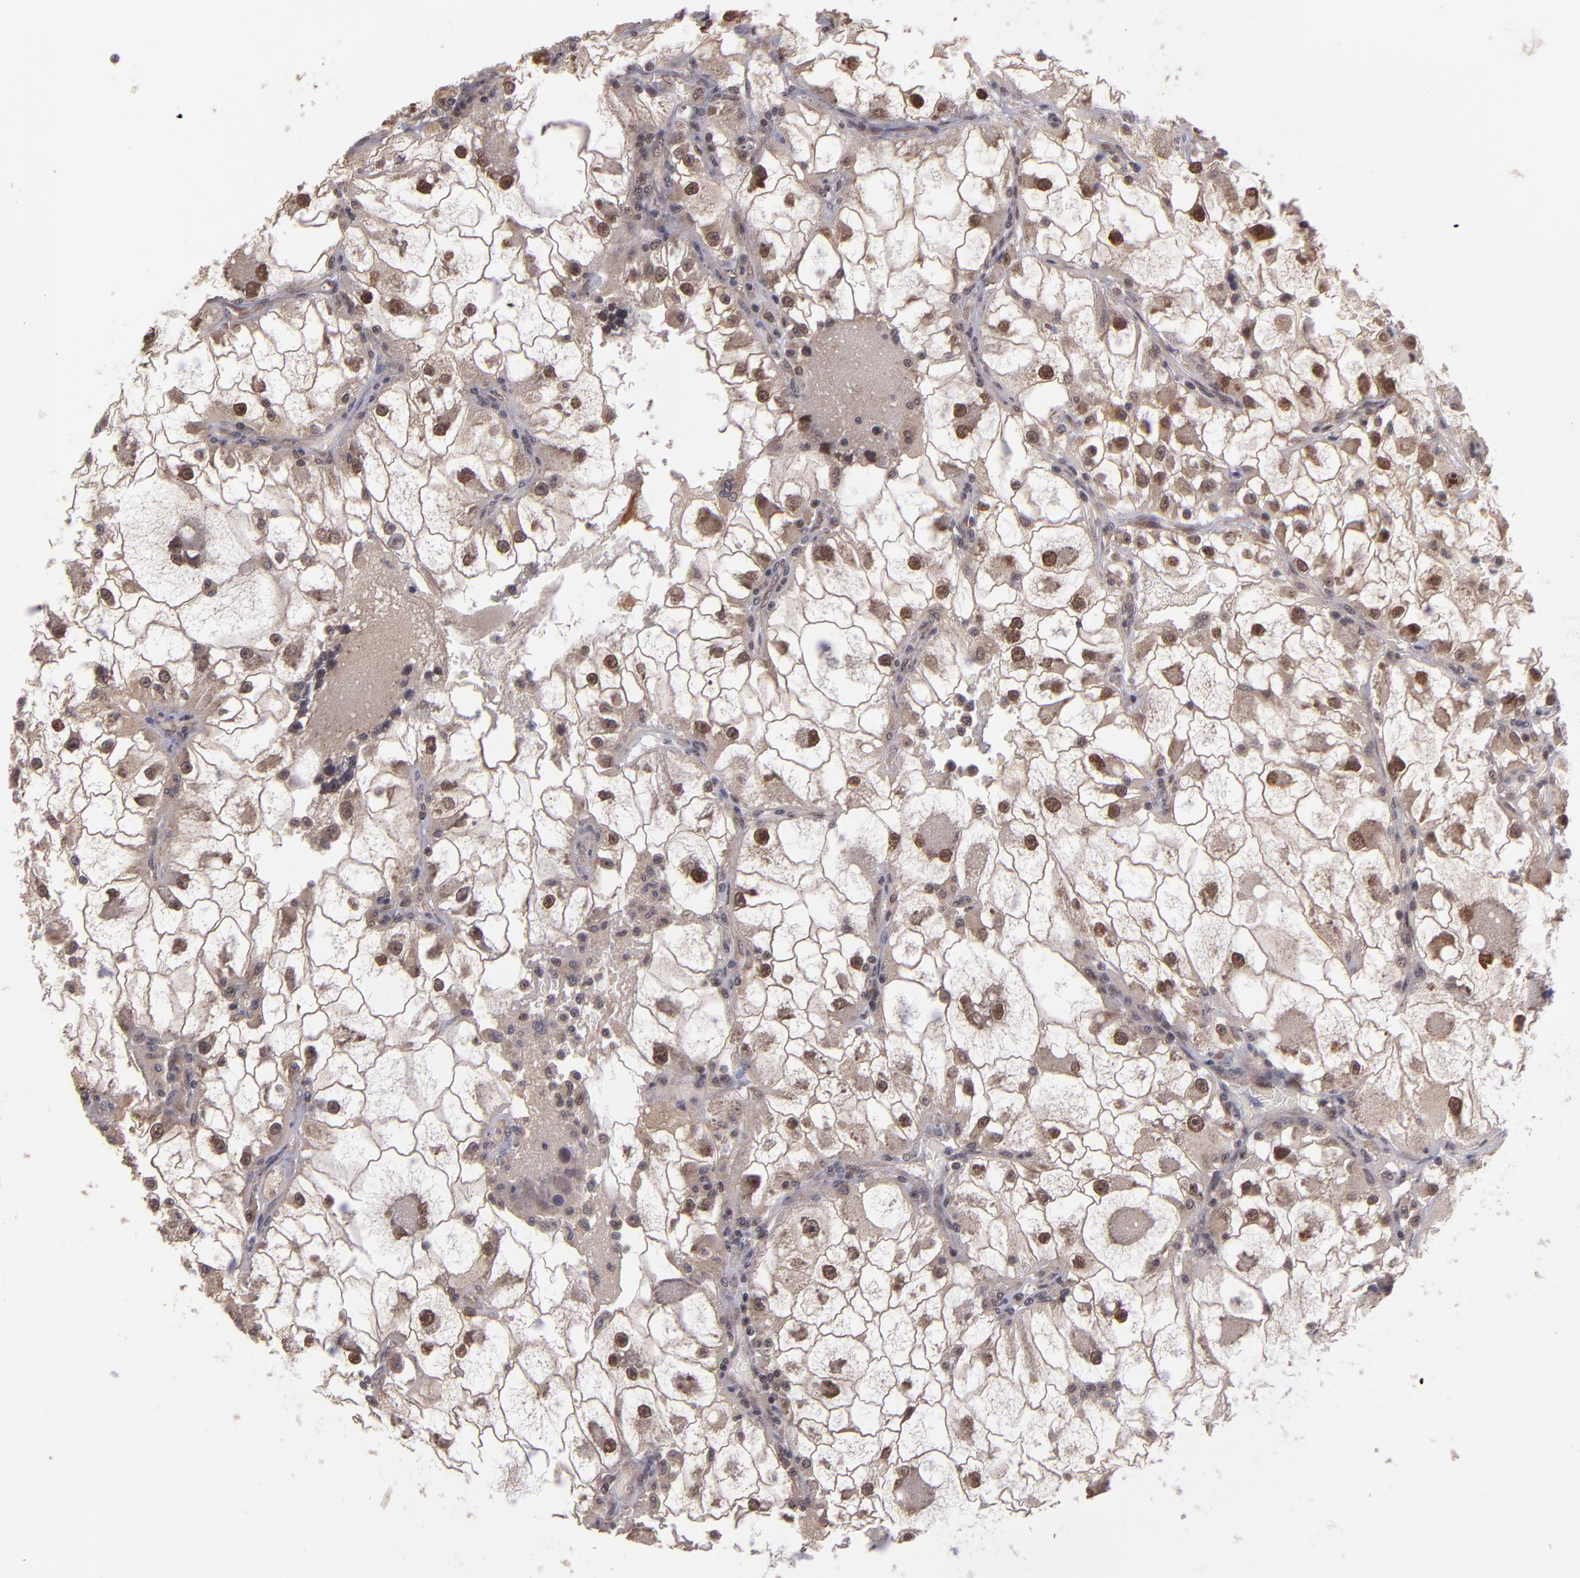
{"staining": {"intensity": "moderate", "quantity": "25%-75%", "location": "nuclear"}, "tissue": "renal cancer", "cell_type": "Tumor cells", "image_type": "cancer", "snomed": [{"axis": "morphology", "description": "Adenocarcinoma, NOS"}, {"axis": "topography", "description": "Kidney"}], "caption": "Immunohistochemical staining of human renal adenocarcinoma exhibits medium levels of moderate nuclear staining in approximately 25%-75% of tumor cells. (IHC, brightfield microscopy, high magnification).", "gene": "ABHD12B", "patient": {"sex": "female", "age": 73}}